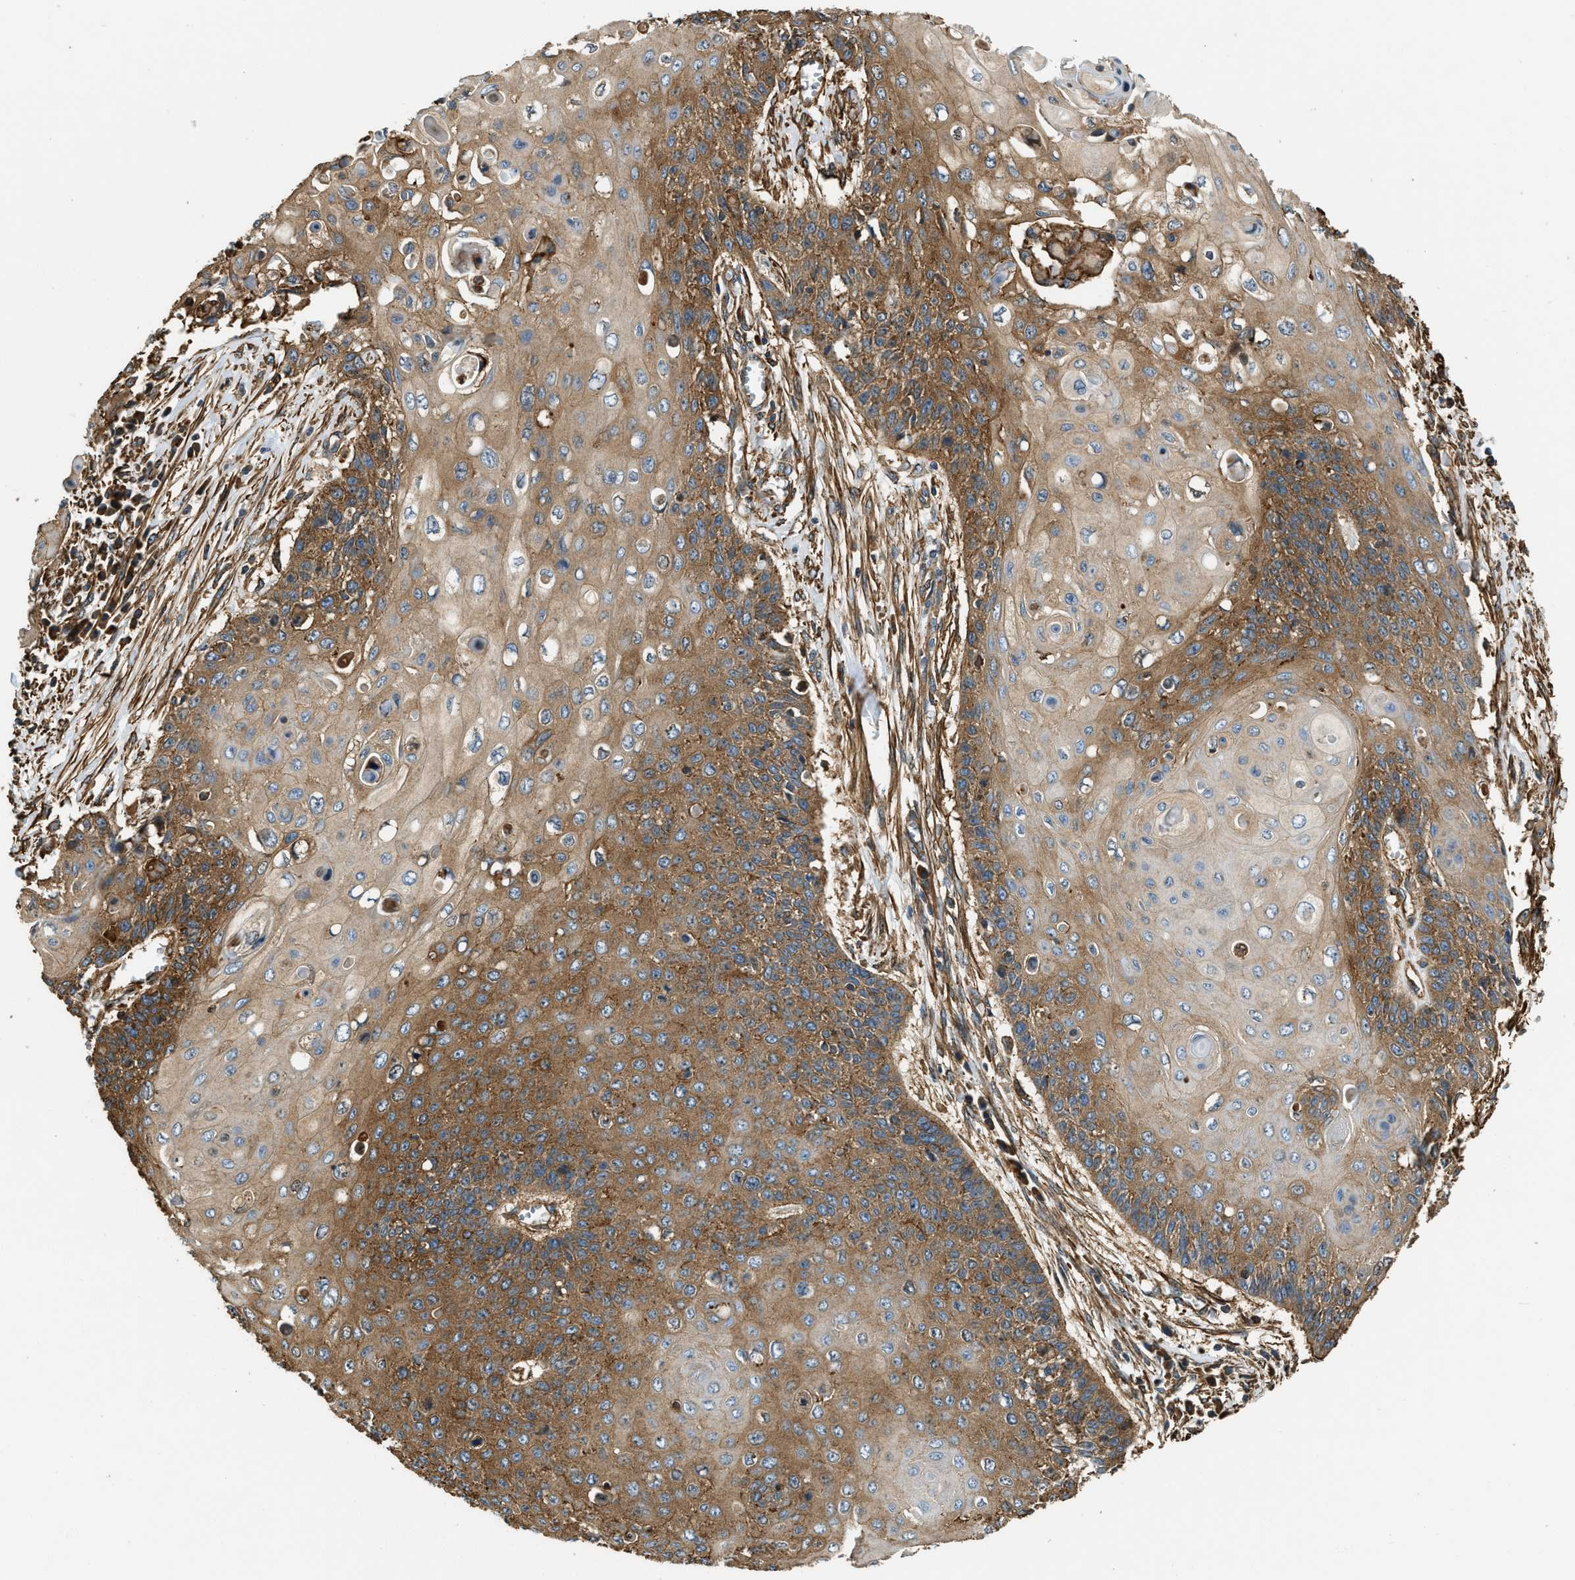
{"staining": {"intensity": "moderate", "quantity": ">75%", "location": "cytoplasmic/membranous"}, "tissue": "cervical cancer", "cell_type": "Tumor cells", "image_type": "cancer", "snomed": [{"axis": "morphology", "description": "Squamous cell carcinoma, NOS"}, {"axis": "topography", "description": "Cervix"}], "caption": "Immunohistochemistry of human cervical cancer (squamous cell carcinoma) exhibits medium levels of moderate cytoplasmic/membranous expression in about >75% of tumor cells.", "gene": "YARS1", "patient": {"sex": "female", "age": 39}}